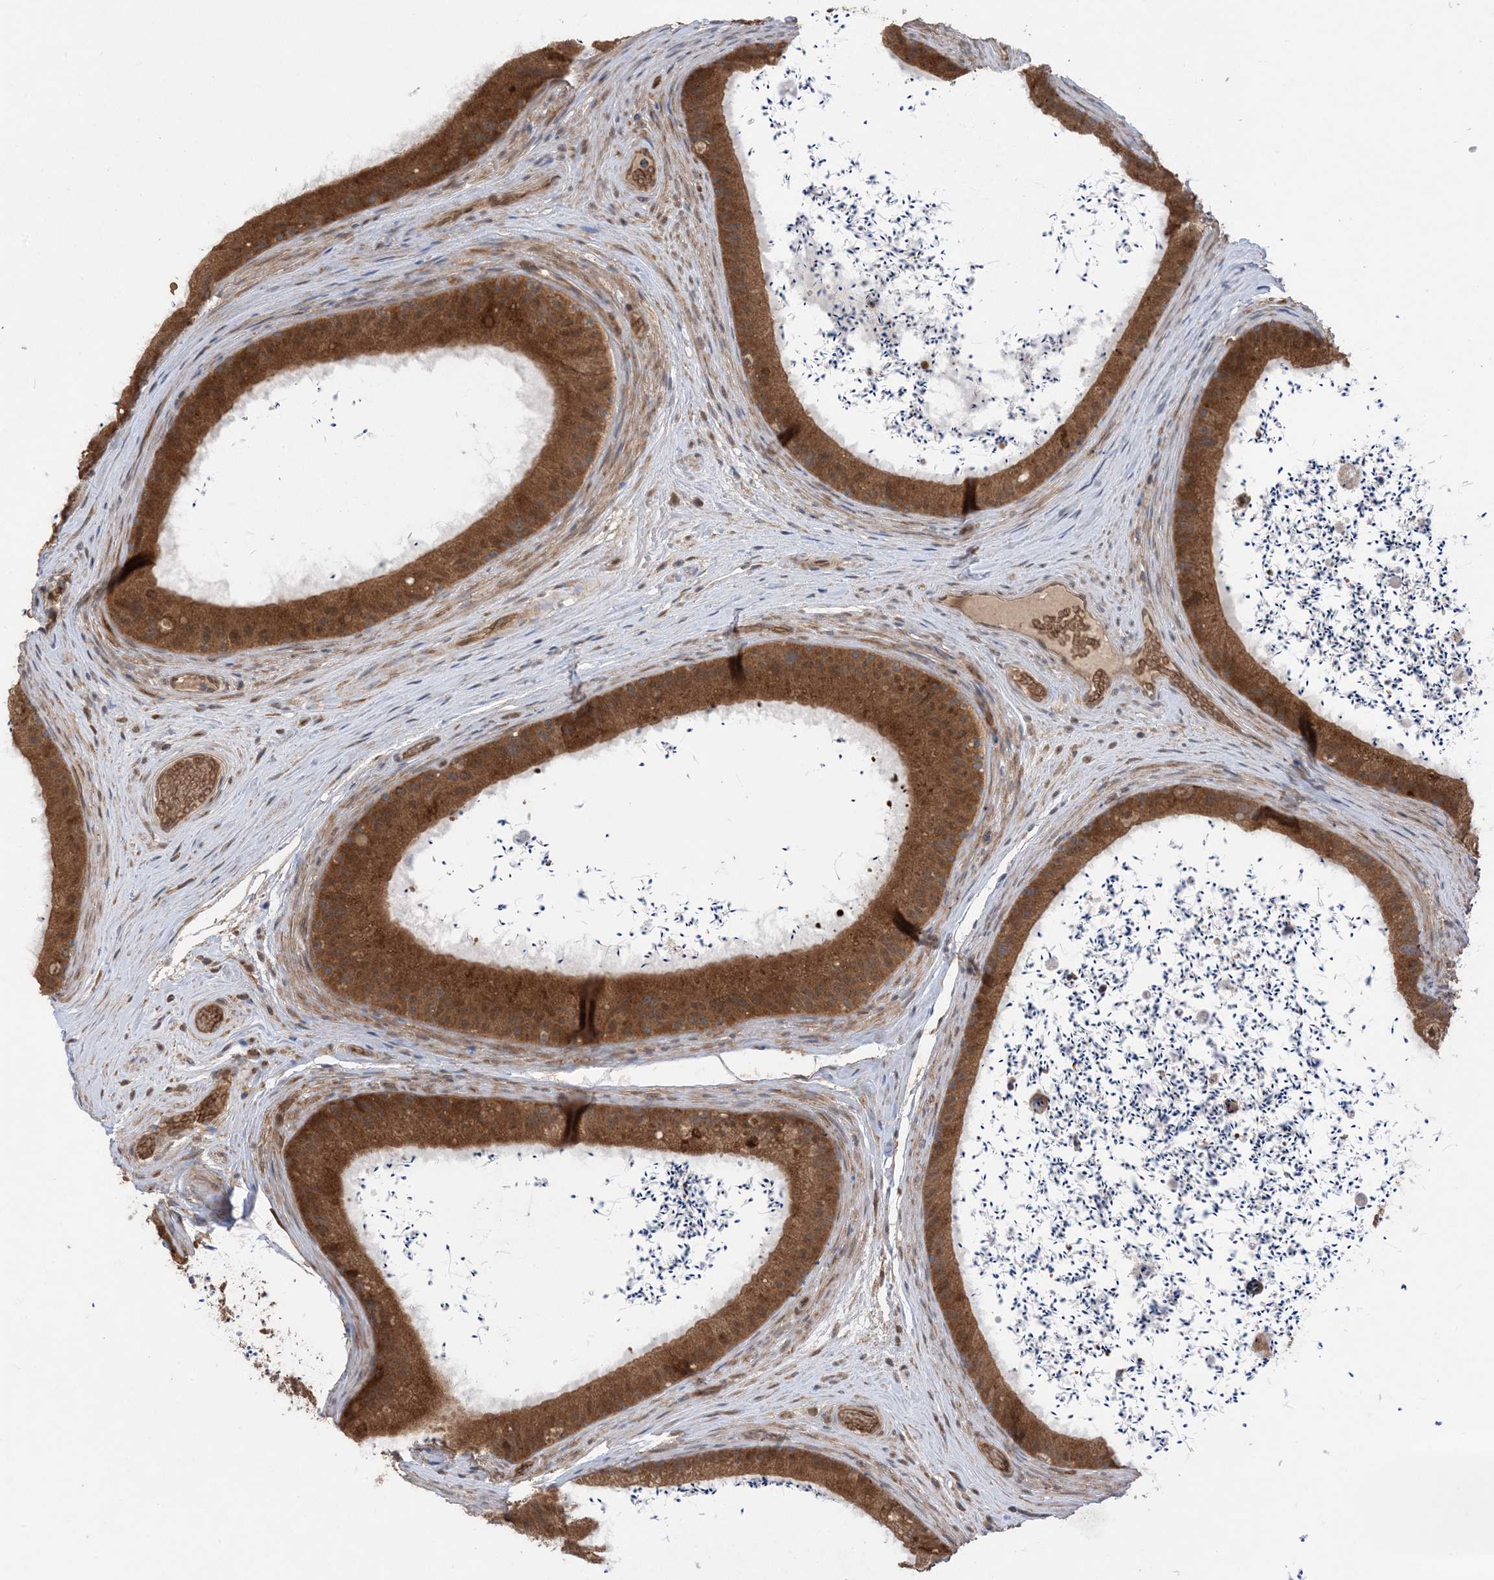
{"staining": {"intensity": "strong", "quantity": ">75%", "location": "cytoplasmic/membranous"}, "tissue": "epididymis", "cell_type": "Glandular cells", "image_type": "normal", "snomed": [{"axis": "morphology", "description": "Normal tissue, NOS"}, {"axis": "topography", "description": "Epididymis, spermatic cord, NOS"}], "caption": "This is an image of immunohistochemistry staining of benign epididymis, which shows strong expression in the cytoplasmic/membranous of glandular cells.", "gene": "PUSL1", "patient": {"sex": "male", "age": 50}}